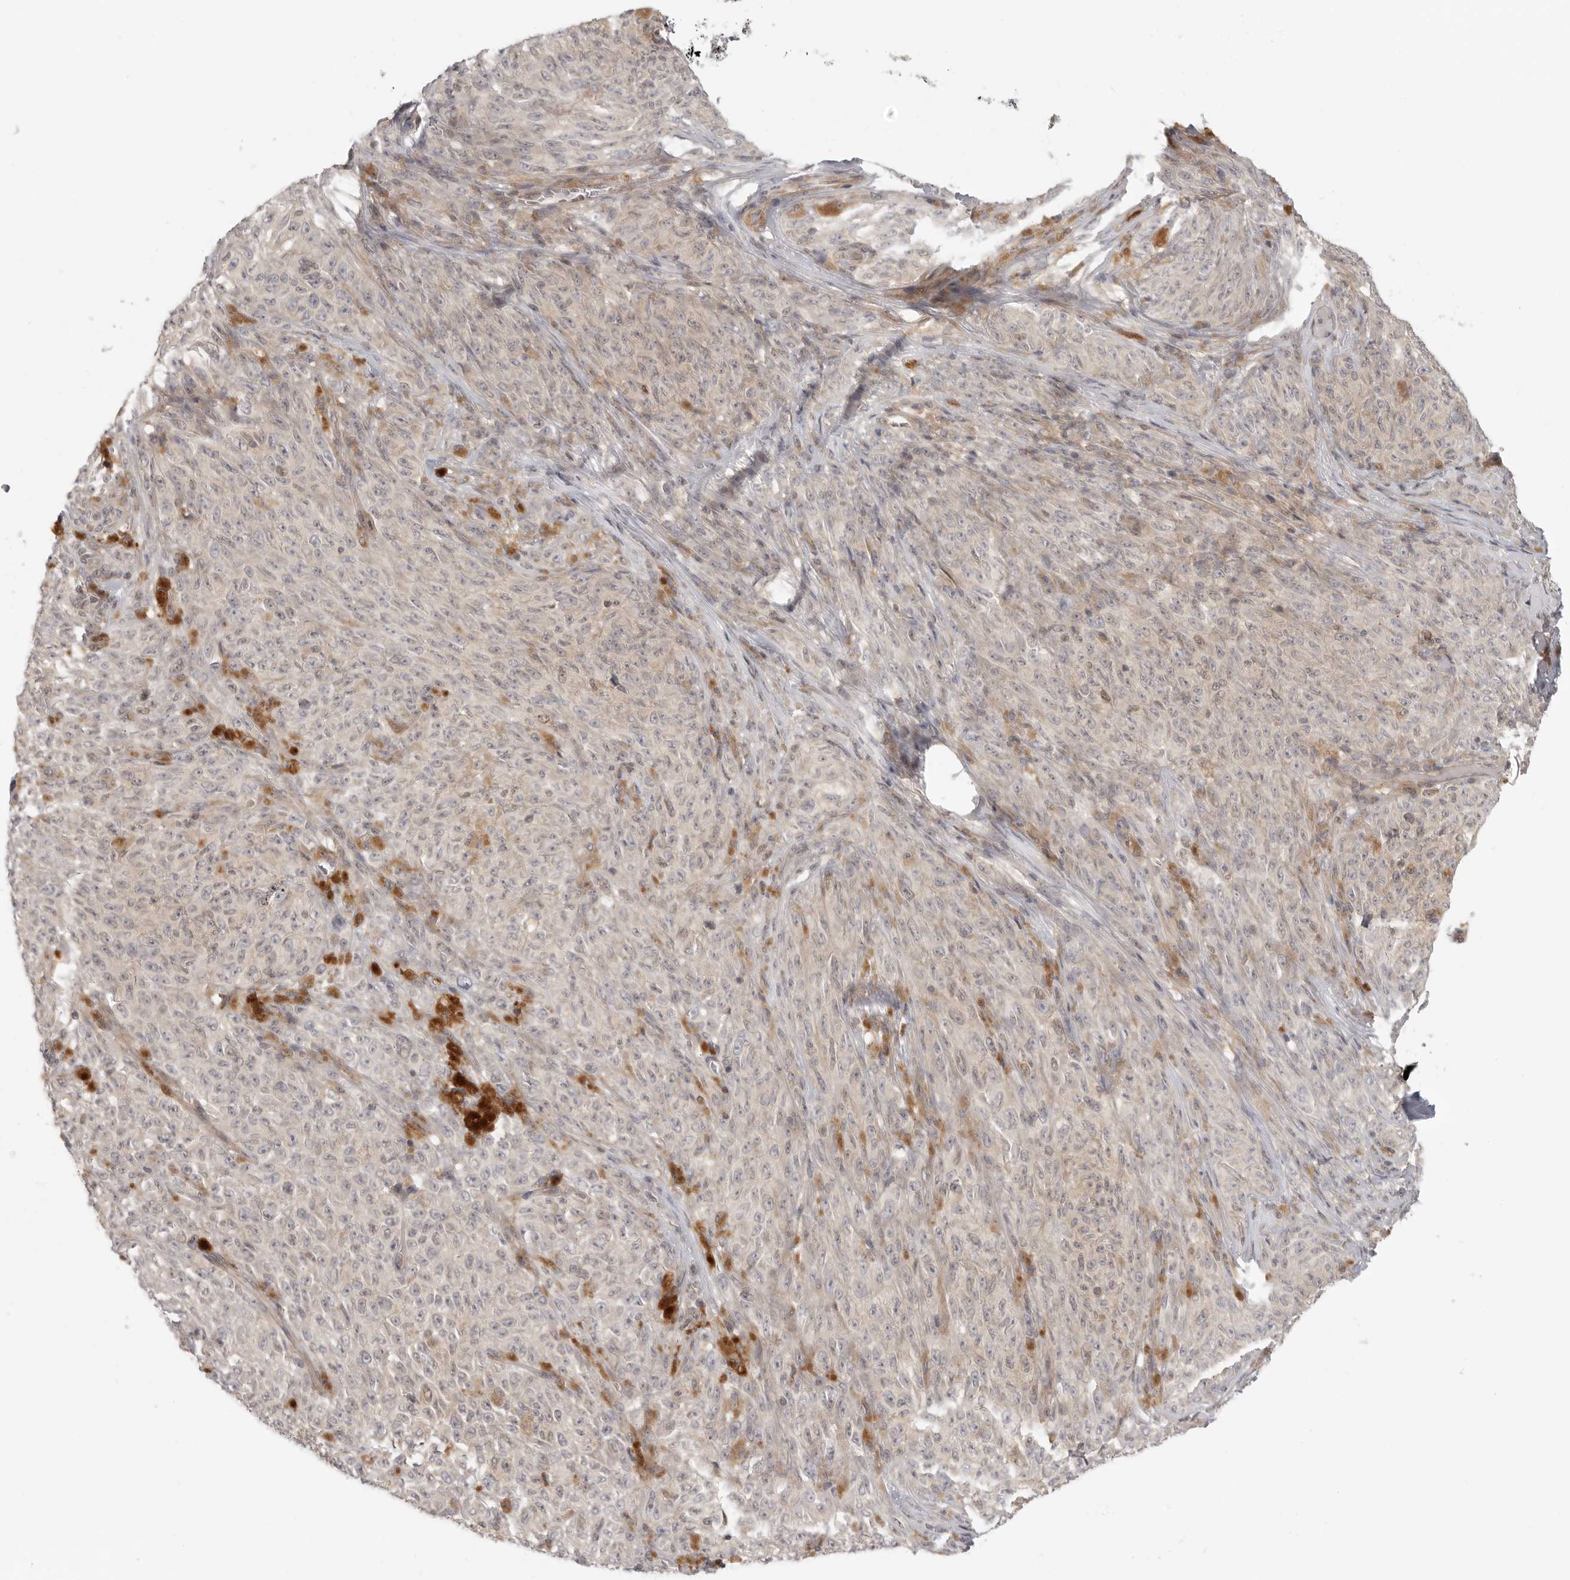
{"staining": {"intensity": "negative", "quantity": "none", "location": "none"}, "tissue": "melanoma", "cell_type": "Tumor cells", "image_type": "cancer", "snomed": [{"axis": "morphology", "description": "Malignant melanoma, NOS"}, {"axis": "topography", "description": "Skin"}], "caption": "Tumor cells are negative for brown protein staining in malignant melanoma.", "gene": "CCPG1", "patient": {"sex": "female", "age": 82}}